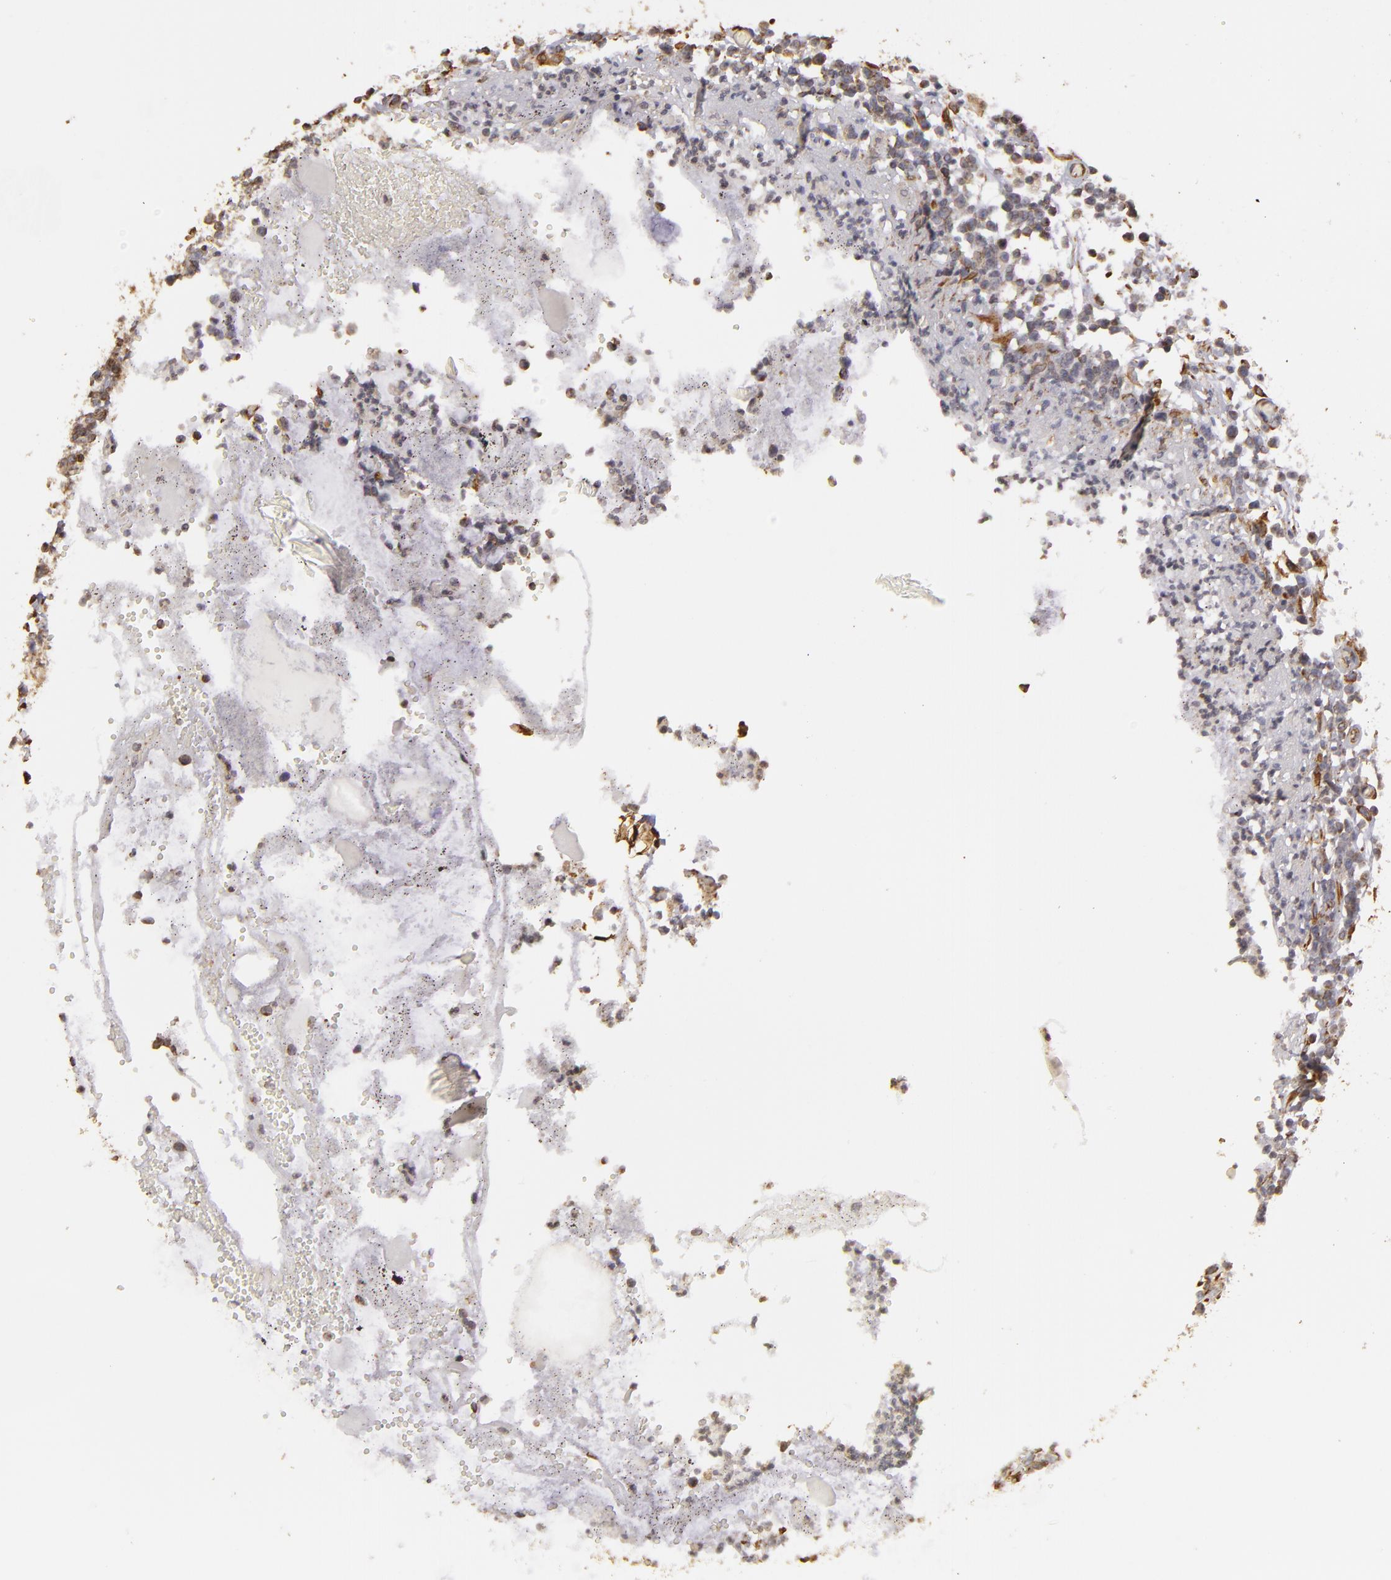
{"staining": {"intensity": "weak", "quantity": ">75%", "location": "cytoplasmic/membranous"}, "tissue": "lymphoma", "cell_type": "Tumor cells", "image_type": "cancer", "snomed": [{"axis": "morphology", "description": "Malignant lymphoma, non-Hodgkin's type, High grade"}, {"axis": "topography", "description": "Colon"}], "caption": "Protein analysis of malignant lymphoma, non-Hodgkin's type (high-grade) tissue exhibits weak cytoplasmic/membranous expression in approximately >75% of tumor cells.", "gene": "CYB5R3", "patient": {"sex": "male", "age": 82}}